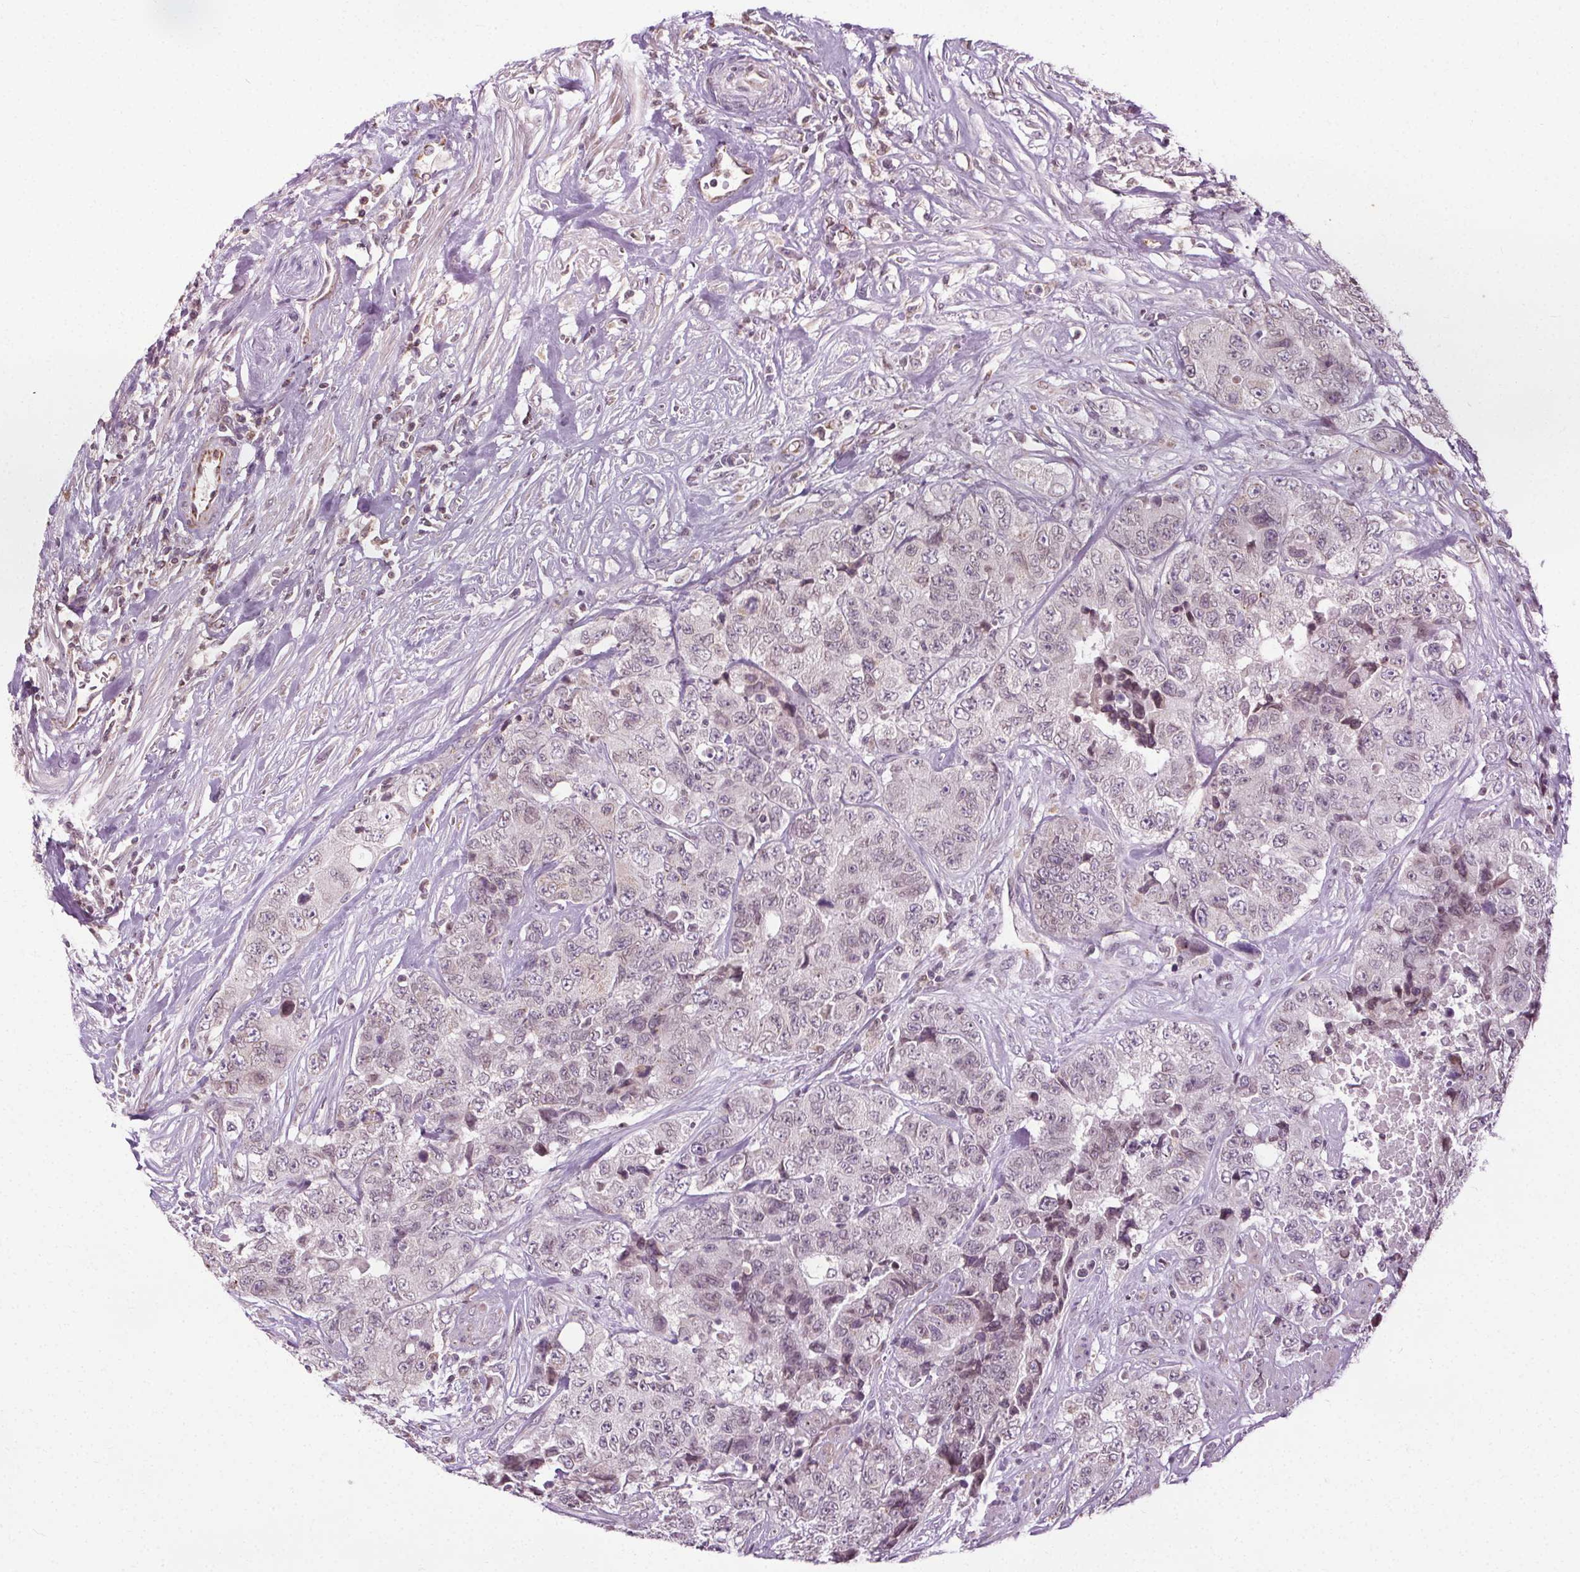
{"staining": {"intensity": "weak", "quantity": "<25%", "location": "nuclear"}, "tissue": "urothelial cancer", "cell_type": "Tumor cells", "image_type": "cancer", "snomed": [{"axis": "morphology", "description": "Urothelial carcinoma, High grade"}, {"axis": "topography", "description": "Urinary bladder"}], "caption": "IHC of urothelial carcinoma (high-grade) displays no positivity in tumor cells.", "gene": "LFNG", "patient": {"sex": "female", "age": 78}}